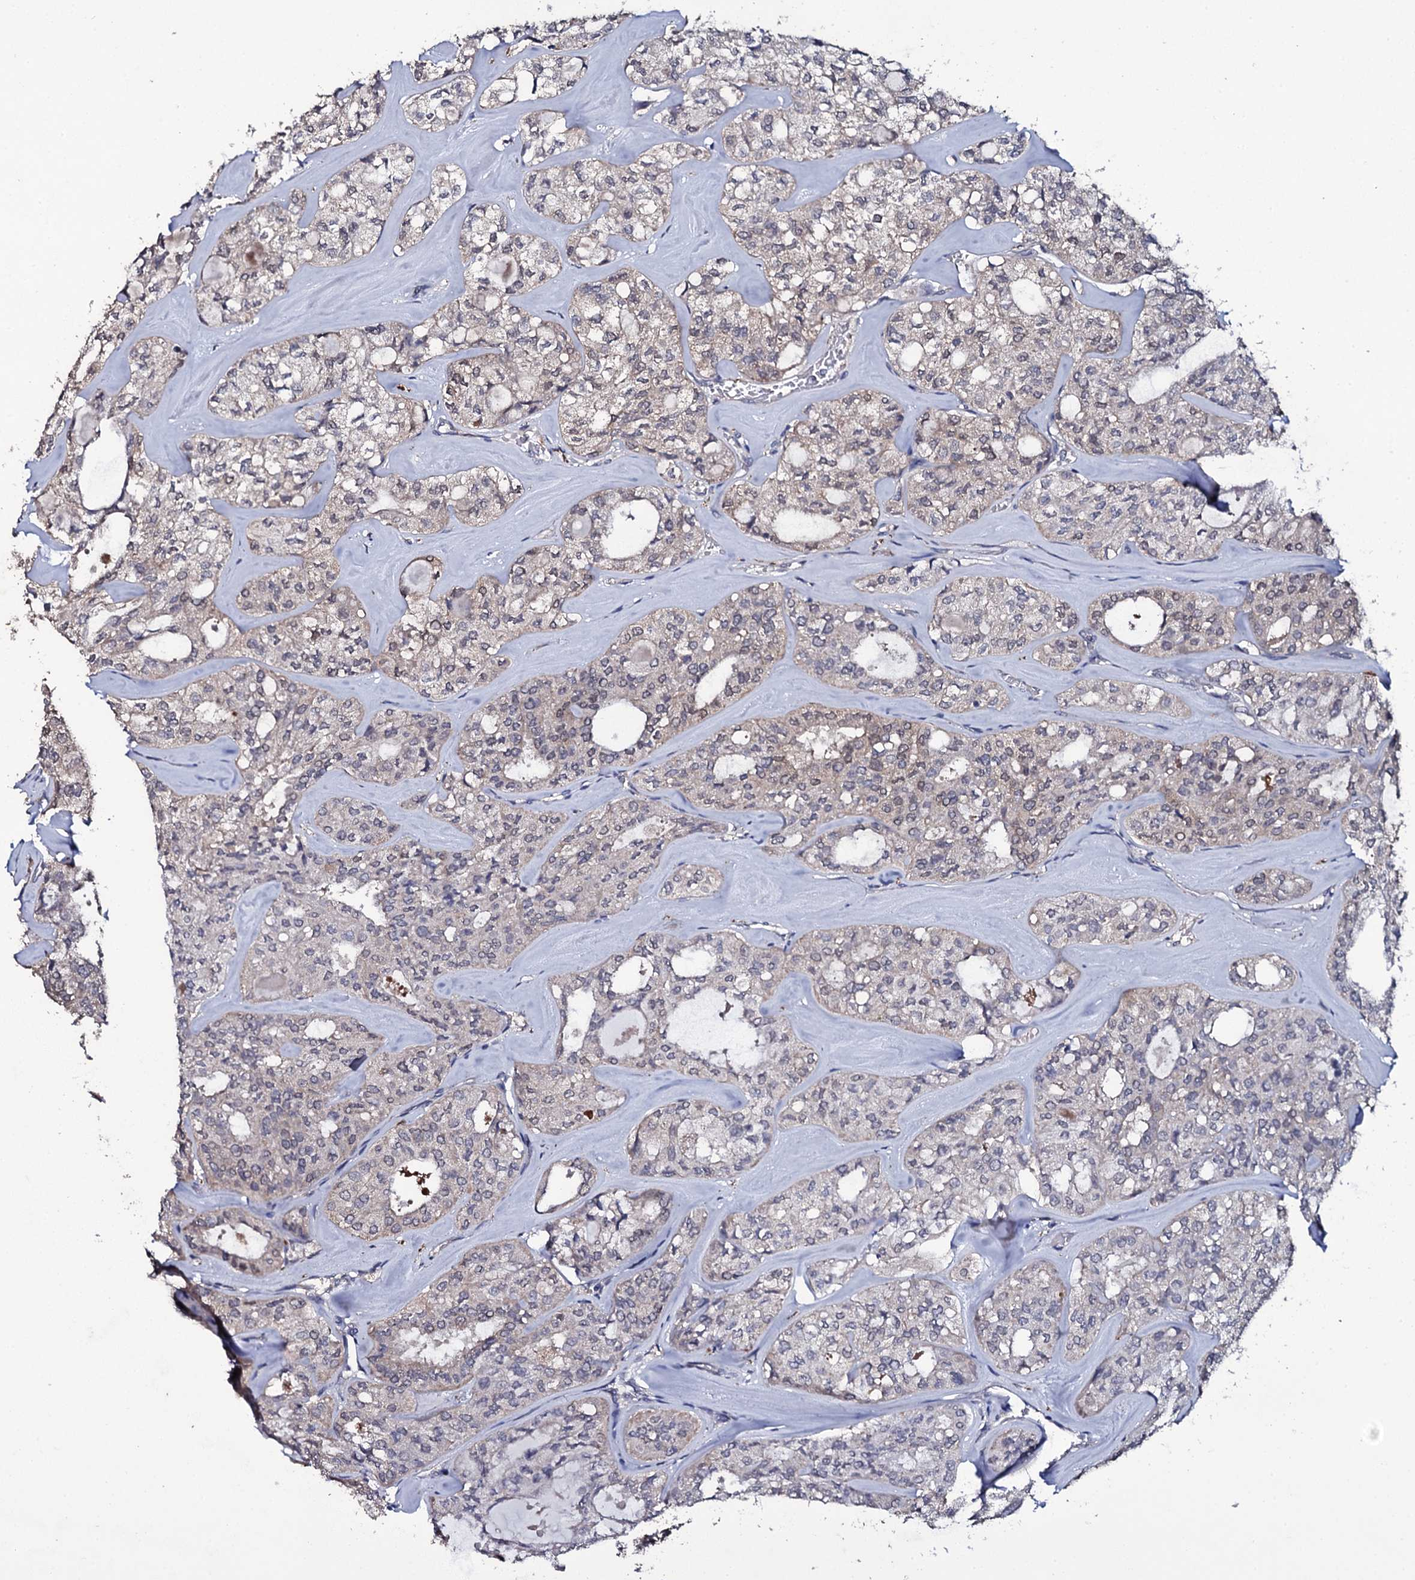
{"staining": {"intensity": "negative", "quantity": "none", "location": "none"}, "tissue": "thyroid cancer", "cell_type": "Tumor cells", "image_type": "cancer", "snomed": [{"axis": "morphology", "description": "Follicular adenoma carcinoma, NOS"}, {"axis": "topography", "description": "Thyroid gland"}], "caption": "Tumor cells are negative for protein expression in human thyroid cancer (follicular adenoma carcinoma).", "gene": "CRYL1", "patient": {"sex": "male", "age": 75}}